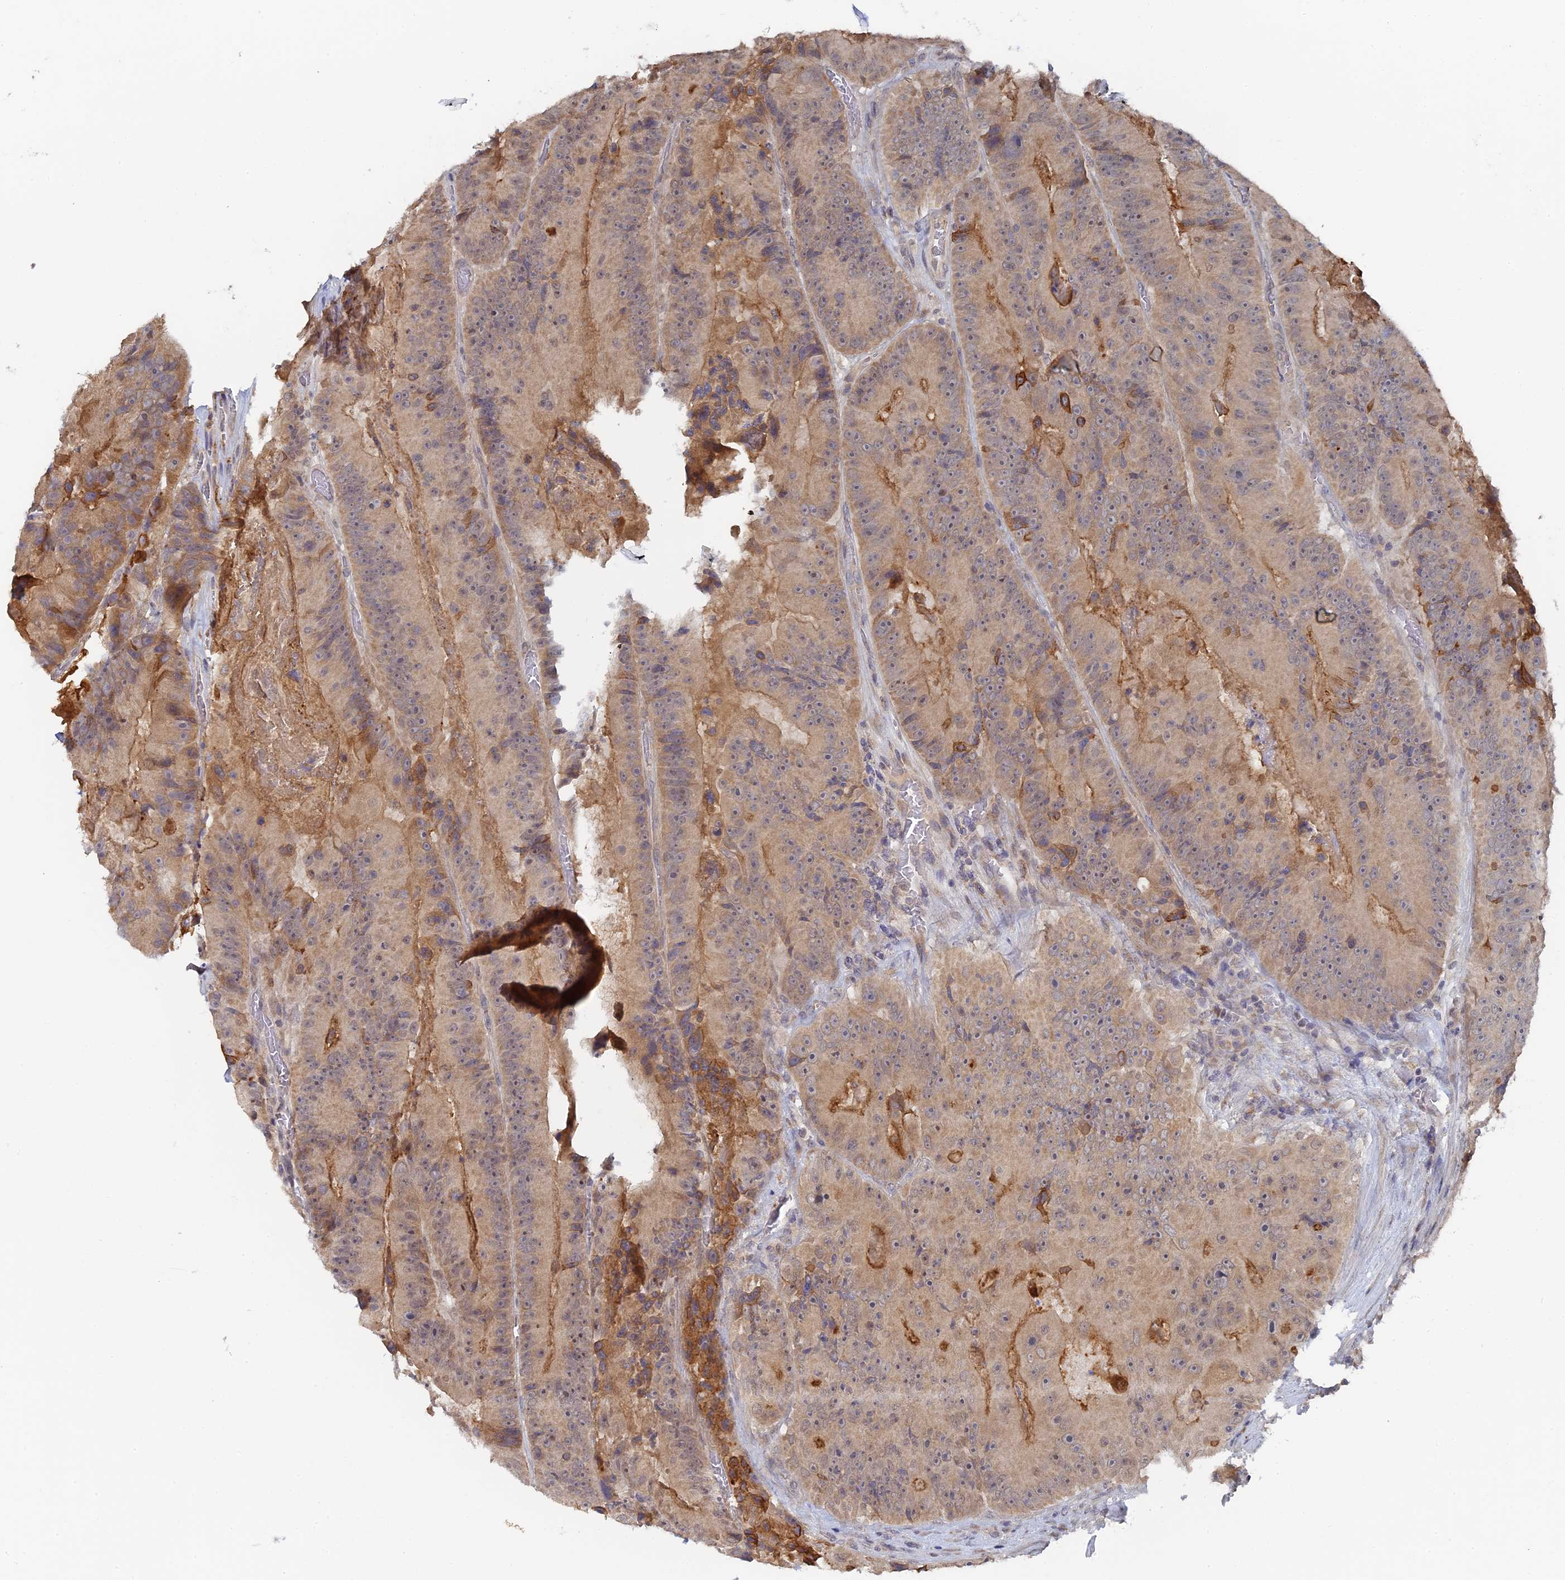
{"staining": {"intensity": "moderate", "quantity": "<25%", "location": "cytoplasmic/membranous"}, "tissue": "colorectal cancer", "cell_type": "Tumor cells", "image_type": "cancer", "snomed": [{"axis": "morphology", "description": "Adenocarcinoma, NOS"}, {"axis": "topography", "description": "Colon"}], "caption": "An image of human colorectal cancer stained for a protein displays moderate cytoplasmic/membranous brown staining in tumor cells. (DAB = brown stain, brightfield microscopy at high magnification).", "gene": "MIGA2", "patient": {"sex": "female", "age": 86}}